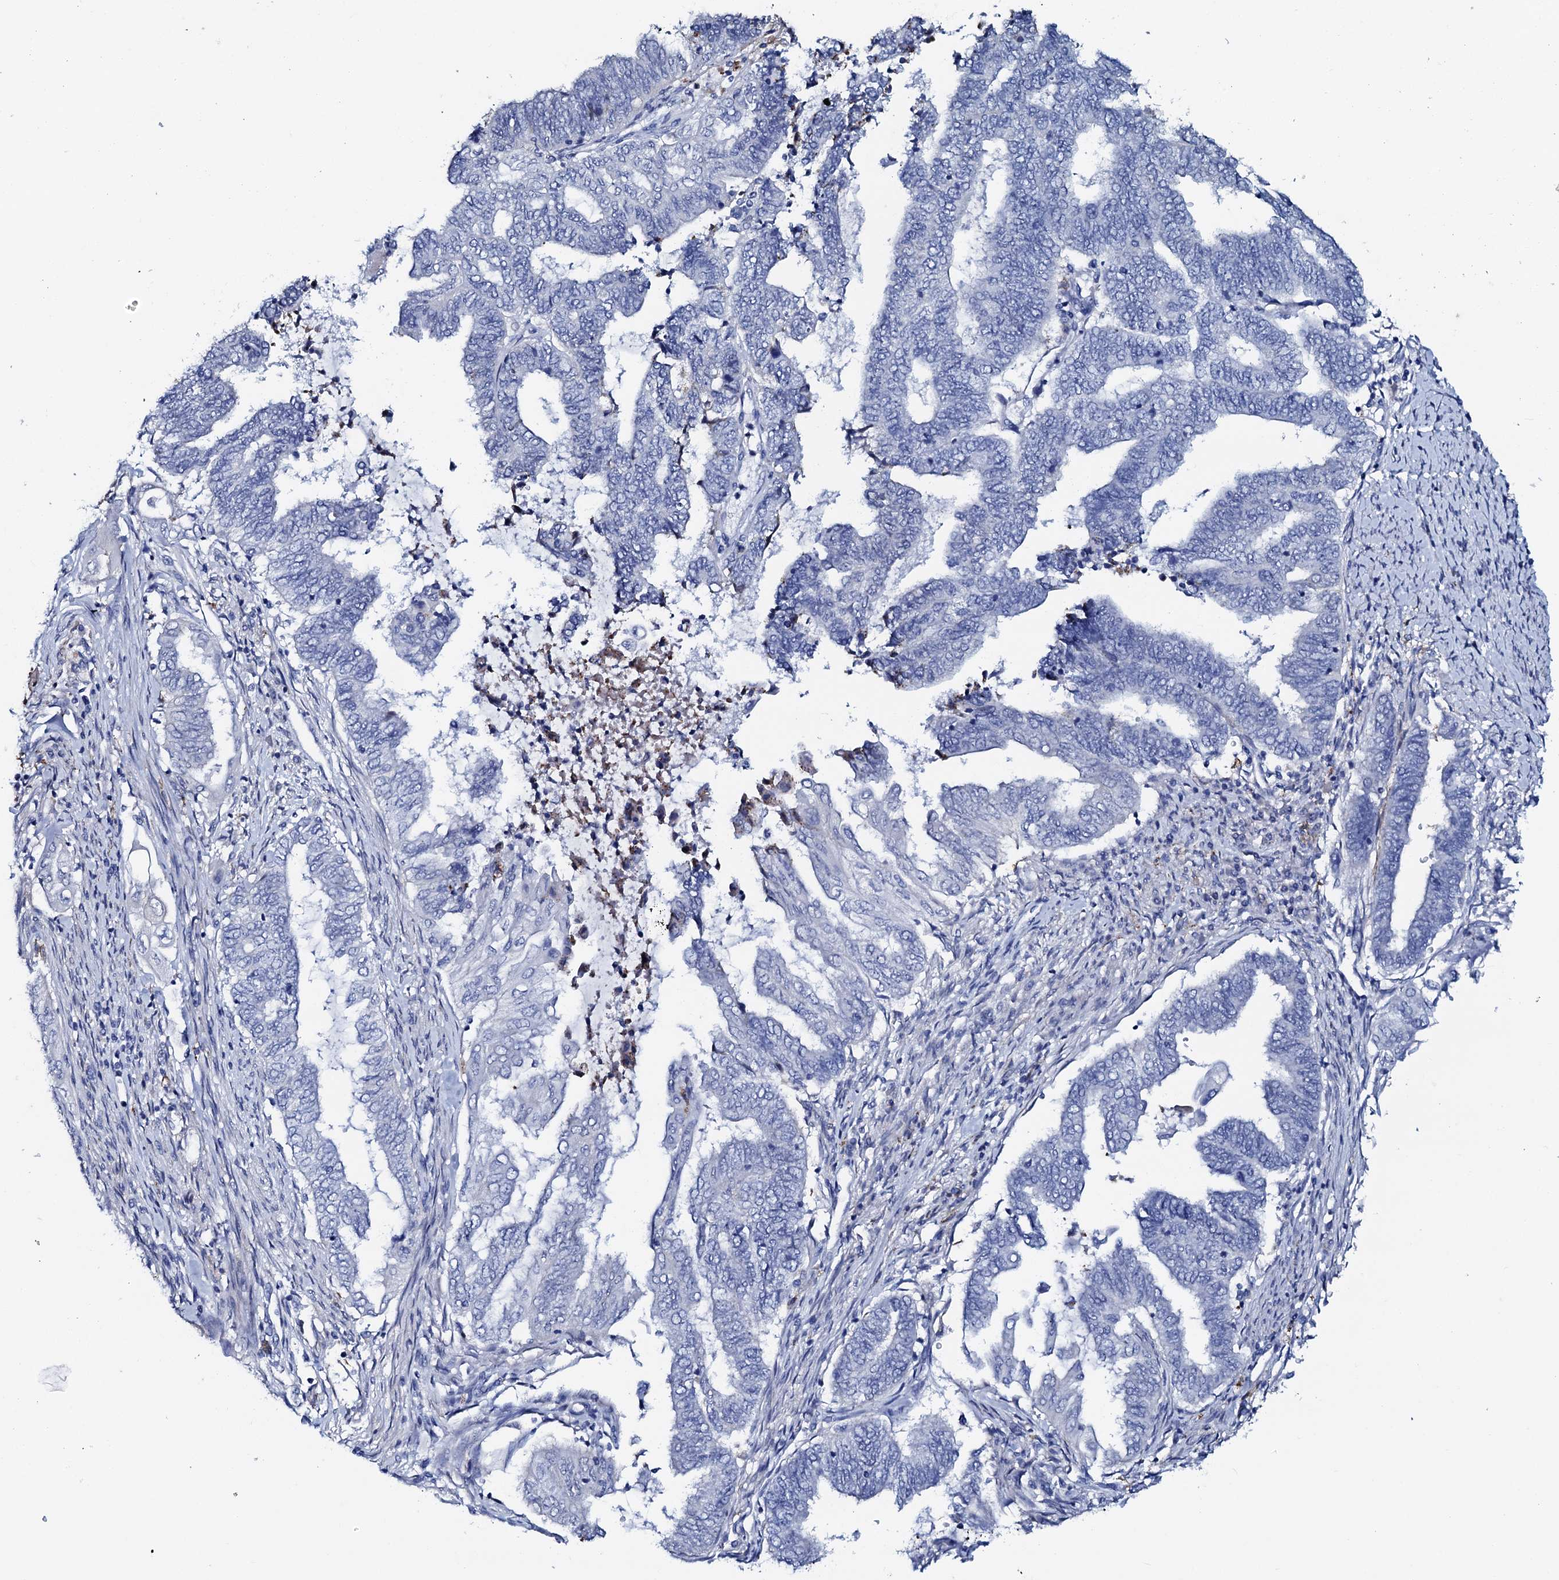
{"staining": {"intensity": "negative", "quantity": "none", "location": "none"}, "tissue": "endometrial cancer", "cell_type": "Tumor cells", "image_type": "cancer", "snomed": [{"axis": "morphology", "description": "Adenocarcinoma, NOS"}, {"axis": "topography", "description": "Uterus"}, {"axis": "topography", "description": "Endometrium"}], "caption": "The micrograph shows no significant staining in tumor cells of endometrial cancer (adenocarcinoma).", "gene": "AMER2", "patient": {"sex": "female", "age": 70}}